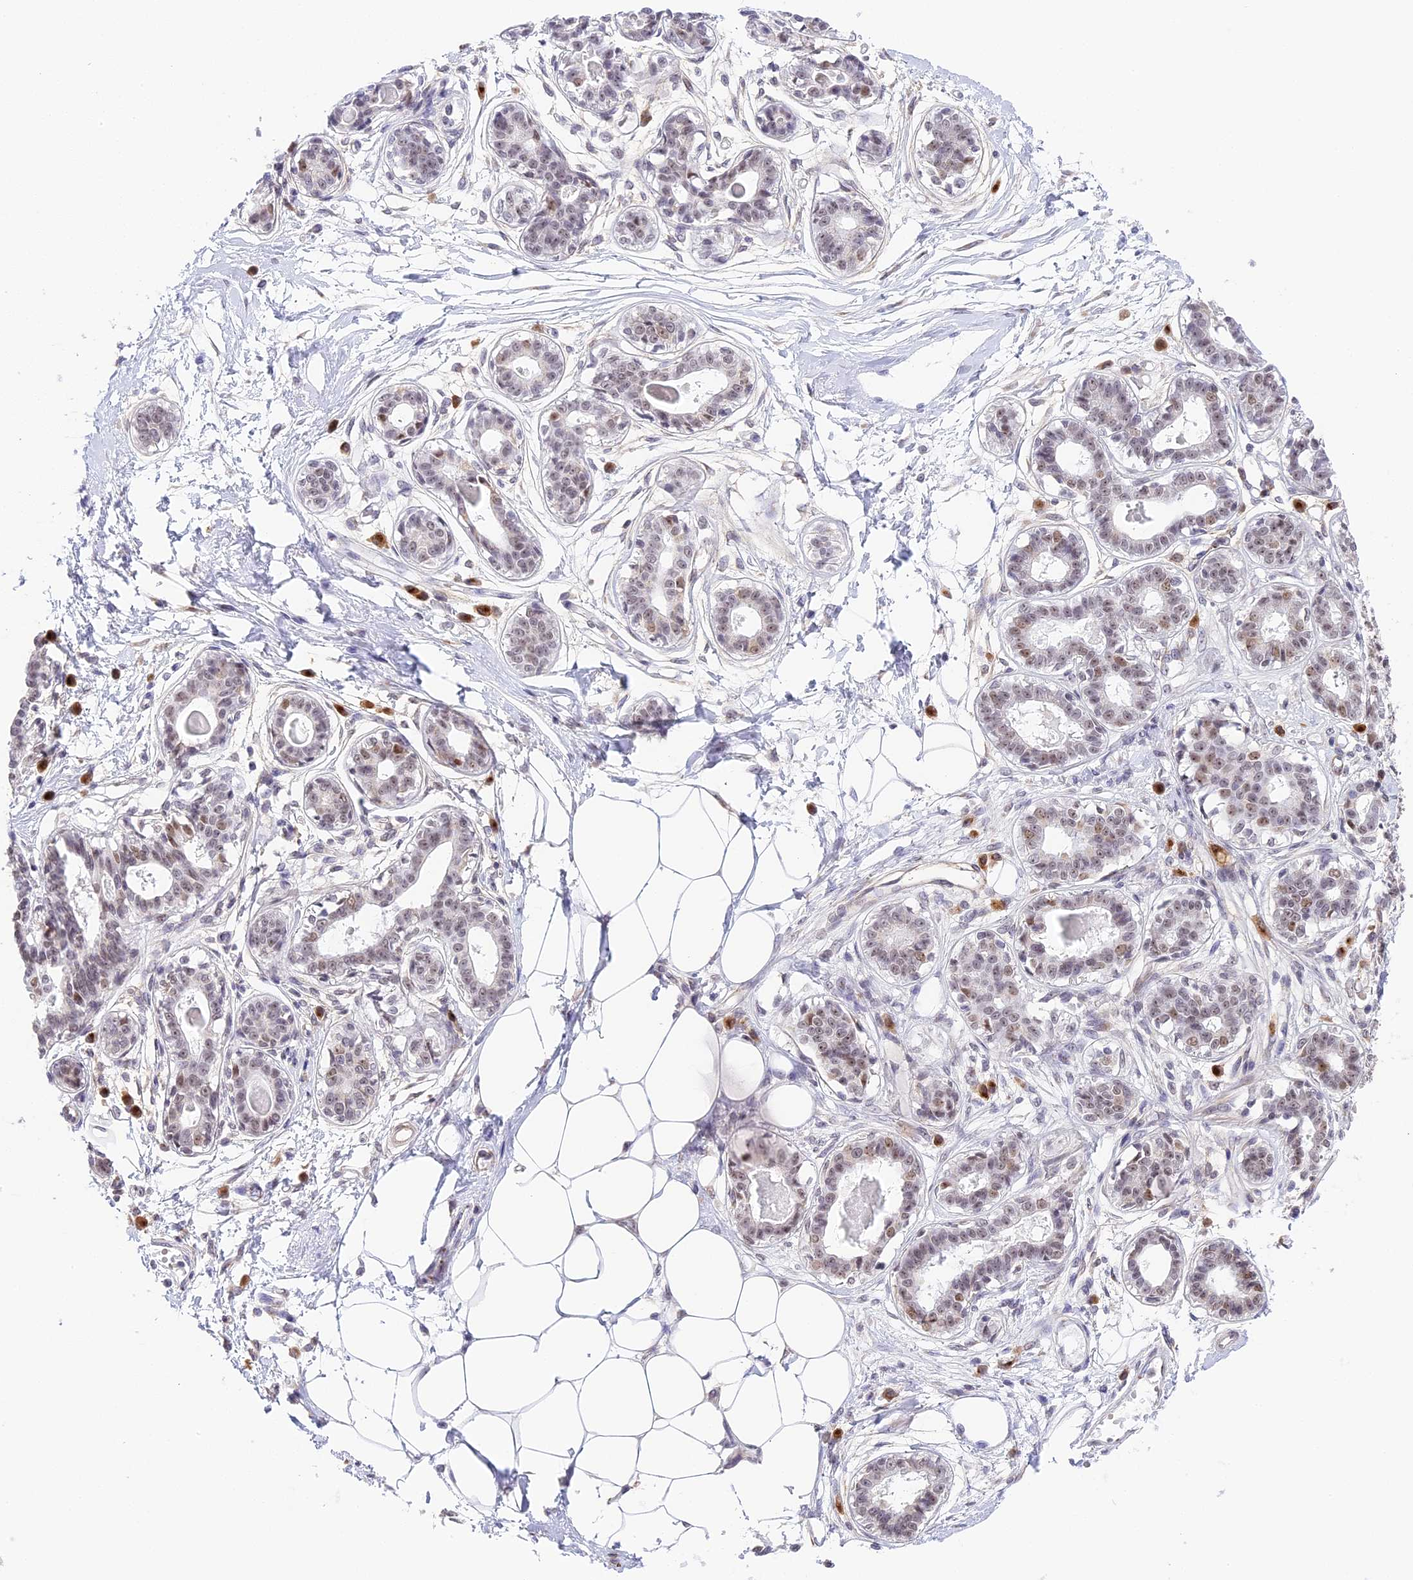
{"staining": {"intensity": "negative", "quantity": "none", "location": "none"}, "tissue": "breast", "cell_type": "Adipocytes", "image_type": "normal", "snomed": [{"axis": "morphology", "description": "Normal tissue, NOS"}, {"axis": "topography", "description": "Breast"}], "caption": "IHC histopathology image of normal breast: breast stained with DAB (3,3'-diaminobenzidine) reveals no significant protein expression in adipocytes. The staining is performed using DAB brown chromogen with nuclei counter-stained in using hematoxylin.", "gene": "HEATR5B", "patient": {"sex": "female", "age": 45}}